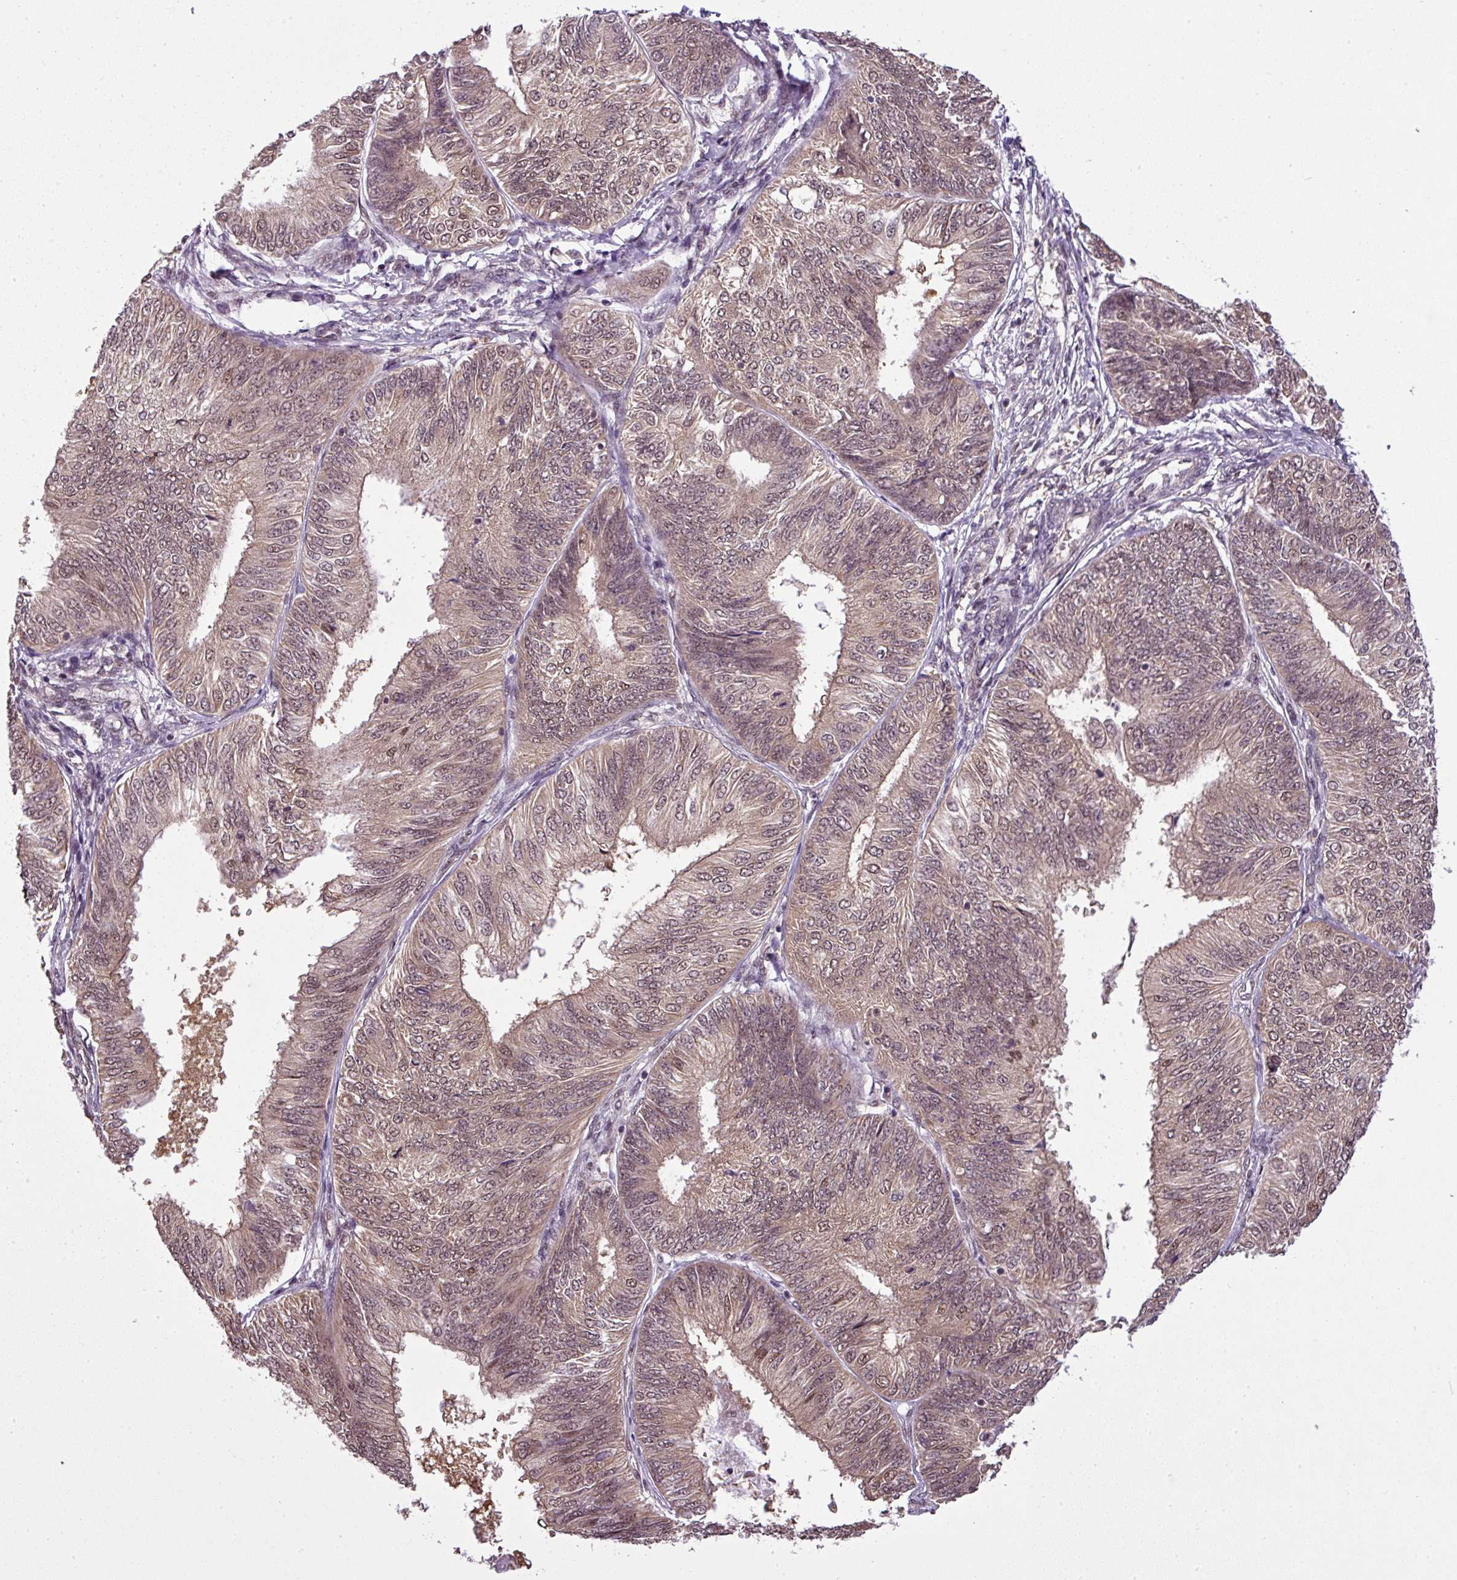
{"staining": {"intensity": "moderate", "quantity": ">75%", "location": "nuclear"}, "tissue": "endometrial cancer", "cell_type": "Tumor cells", "image_type": "cancer", "snomed": [{"axis": "morphology", "description": "Adenocarcinoma, NOS"}, {"axis": "topography", "description": "Endometrium"}], "caption": "Tumor cells reveal moderate nuclear positivity in about >75% of cells in endometrial cancer.", "gene": "MFHAS1", "patient": {"sex": "female", "age": 58}}